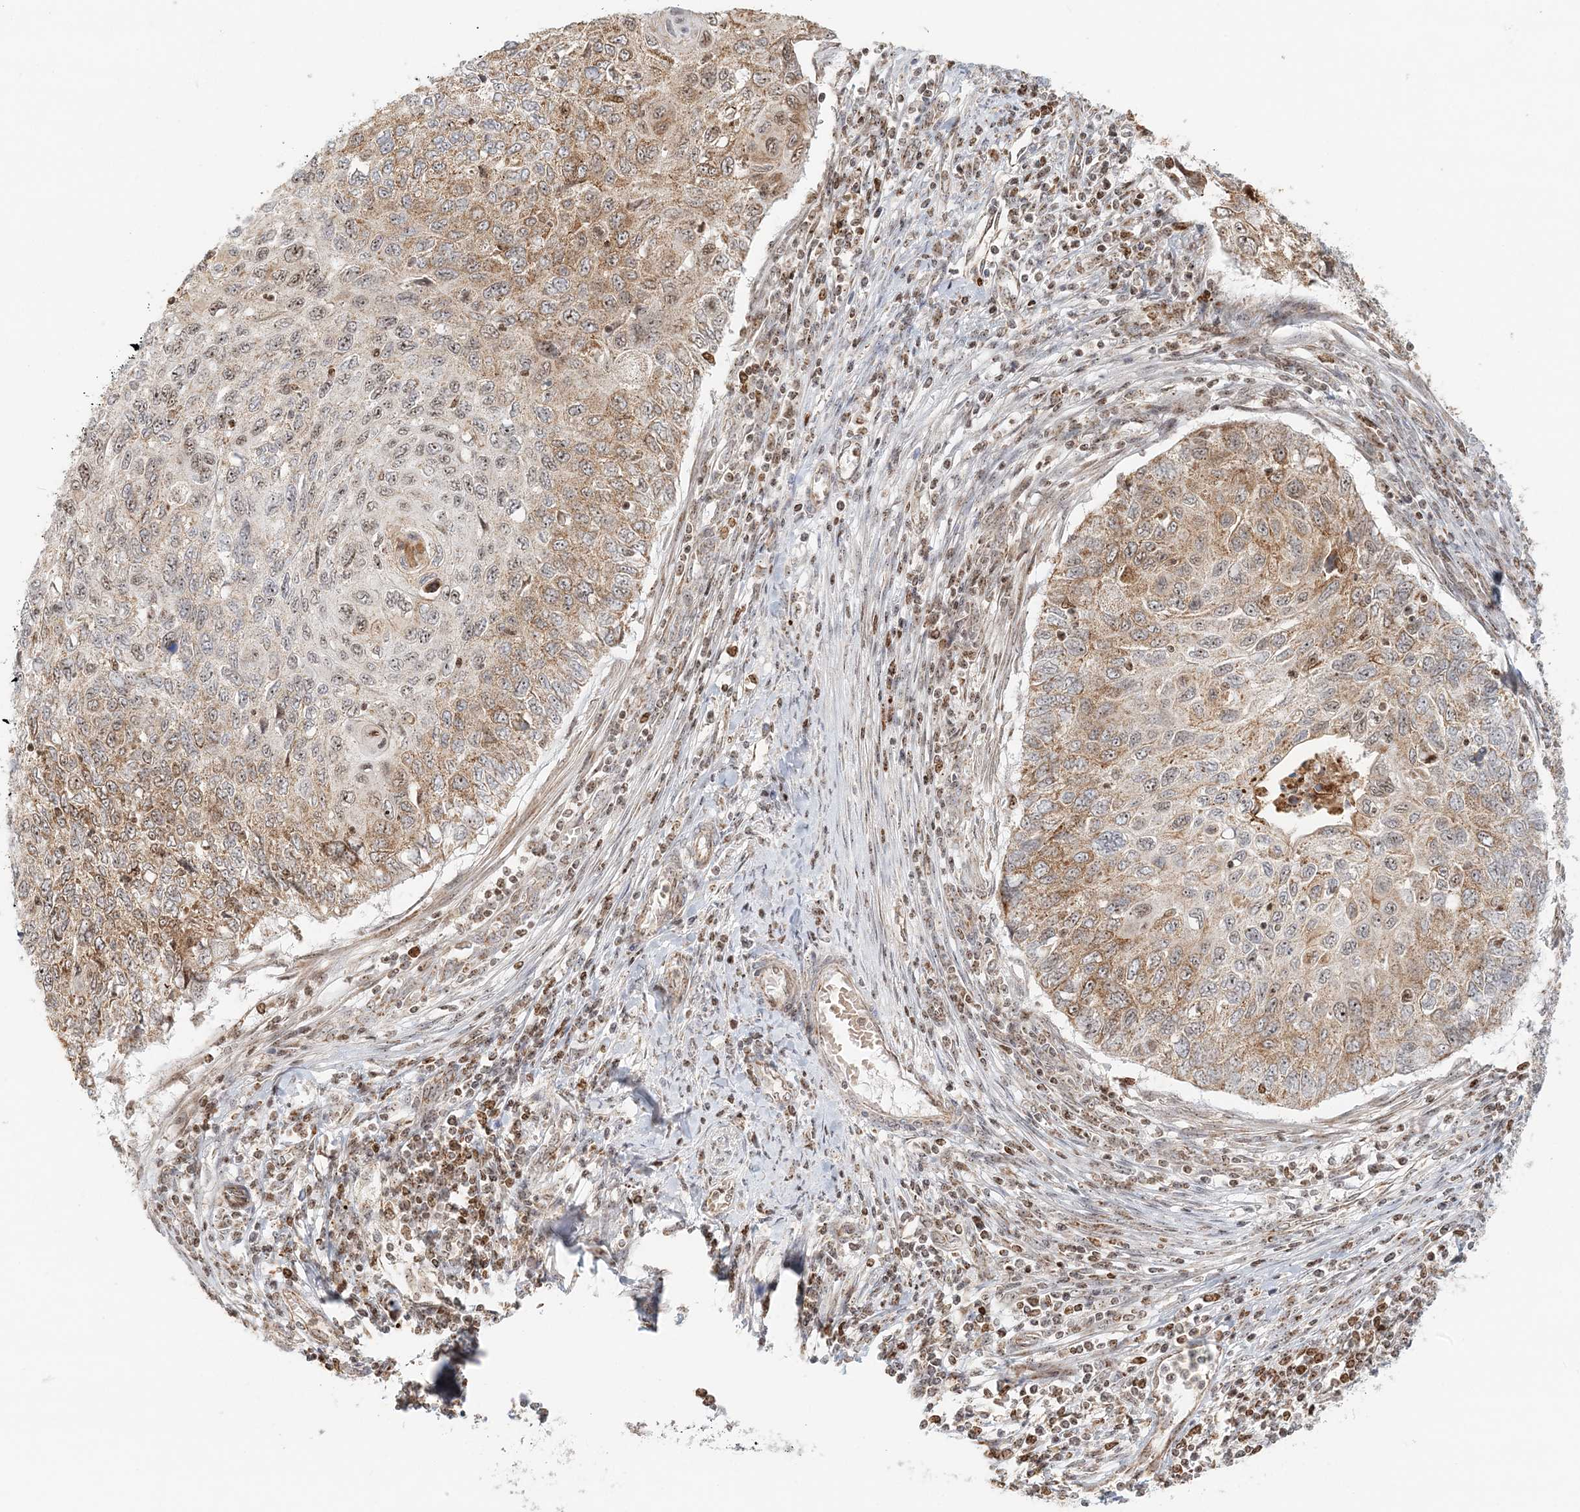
{"staining": {"intensity": "moderate", "quantity": ">75%", "location": "cytoplasmic/membranous,nuclear"}, "tissue": "cervical cancer", "cell_type": "Tumor cells", "image_type": "cancer", "snomed": [{"axis": "morphology", "description": "Squamous cell carcinoma, NOS"}, {"axis": "topography", "description": "Cervix"}], "caption": "Human squamous cell carcinoma (cervical) stained for a protein (brown) displays moderate cytoplasmic/membranous and nuclear positive positivity in about >75% of tumor cells.", "gene": "UBE2F", "patient": {"sex": "female", "age": 70}}